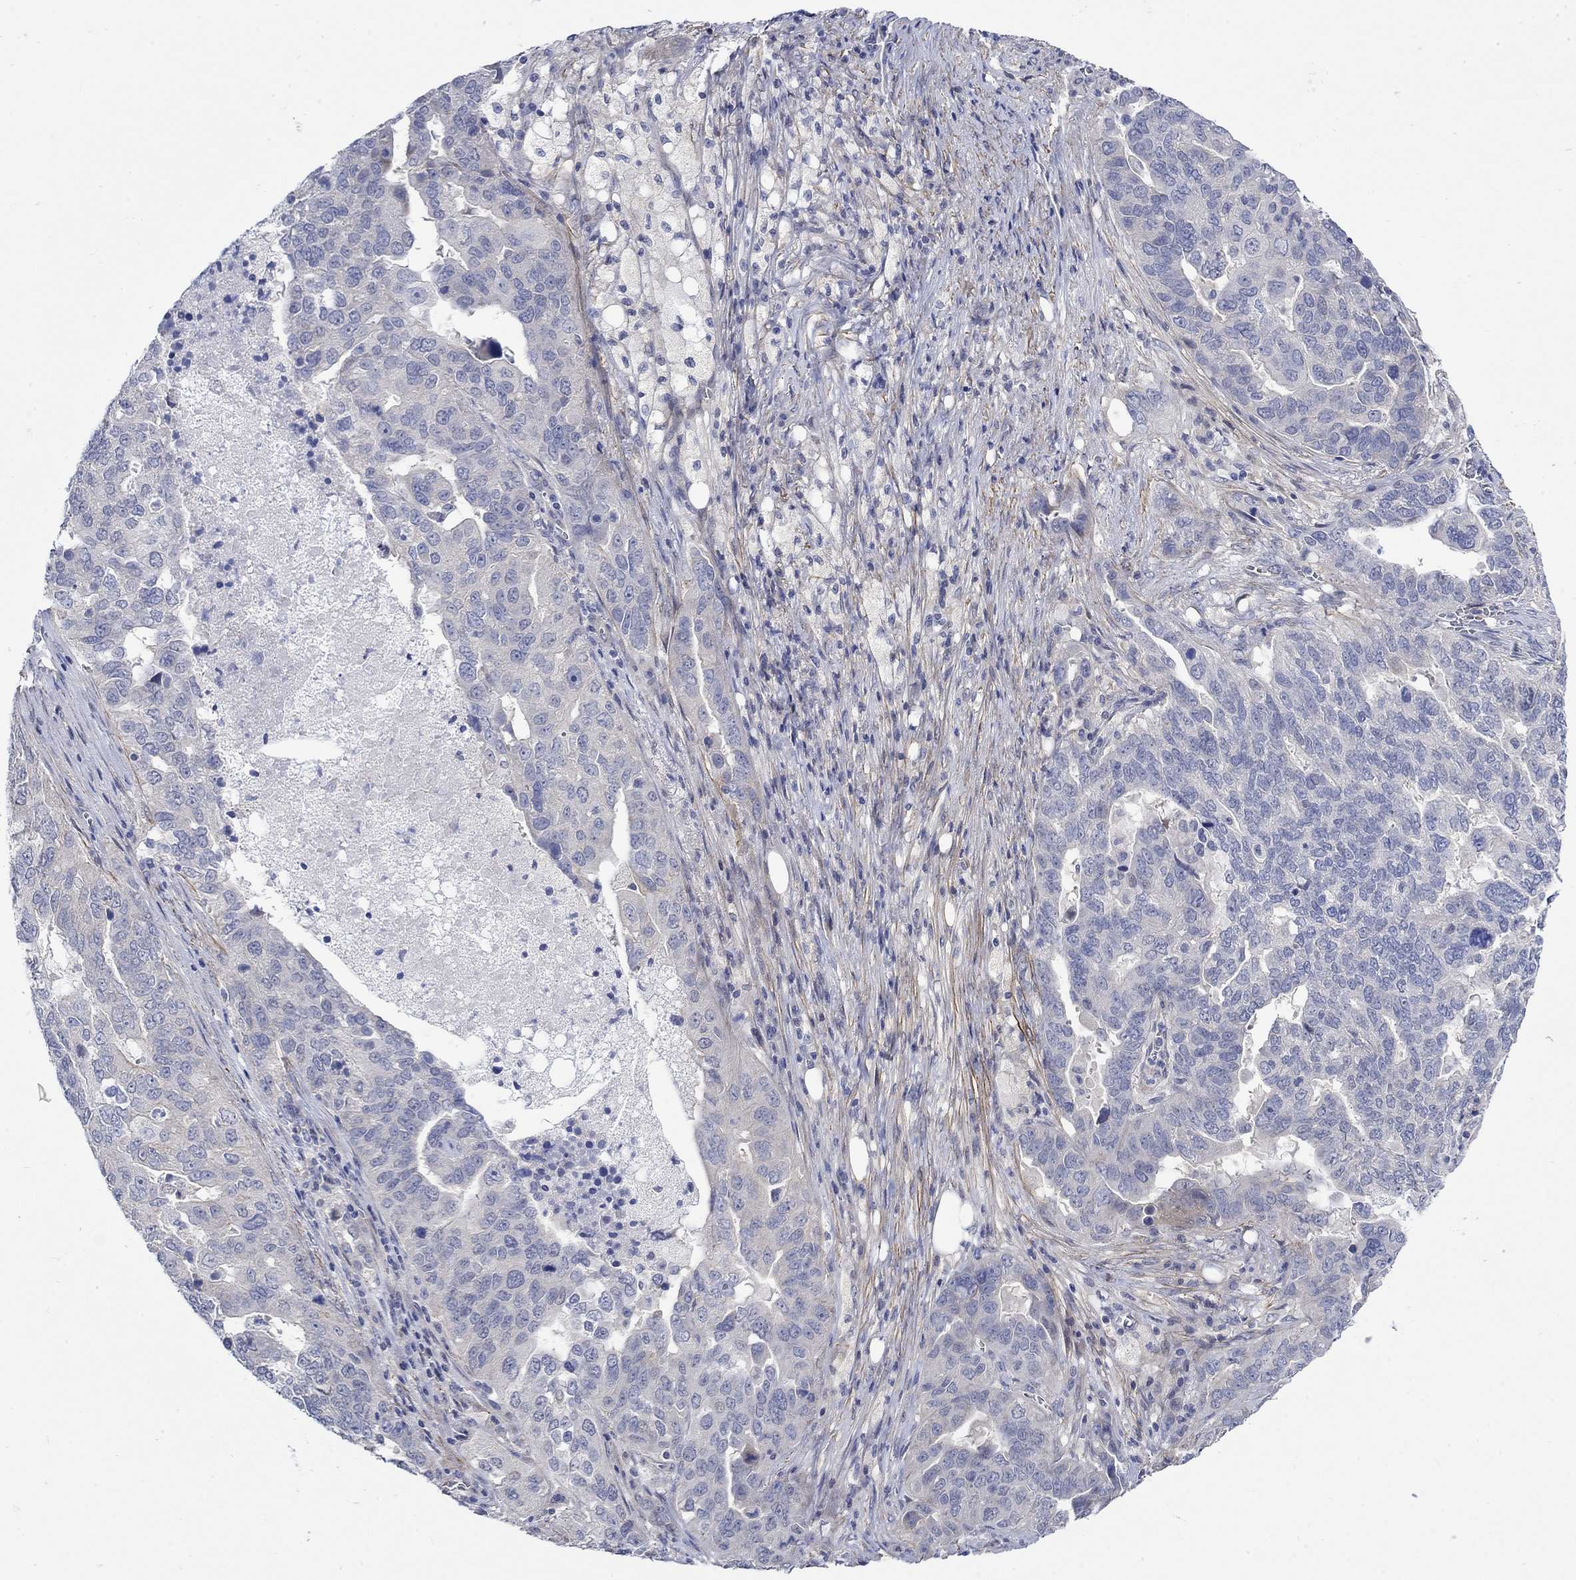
{"staining": {"intensity": "weak", "quantity": "<25%", "location": "cytoplasmic/membranous"}, "tissue": "ovarian cancer", "cell_type": "Tumor cells", "image_type": "cancer", "snomed": [{"axis": "morphology", "description": "Carcinoma, endometroid"}, {"axis": "topography", "description": "Soft tissue"}, {"axis": "topography", "description": "Ovary"}], "caption": "Ovarian cancer (endometroid carcinoma) stained for a protein using immunohistochemistry (IHC) exhibits no positivity tumor cells.", "gene": "SCN7A", "patient": {"sex": "female", "age": 52}}